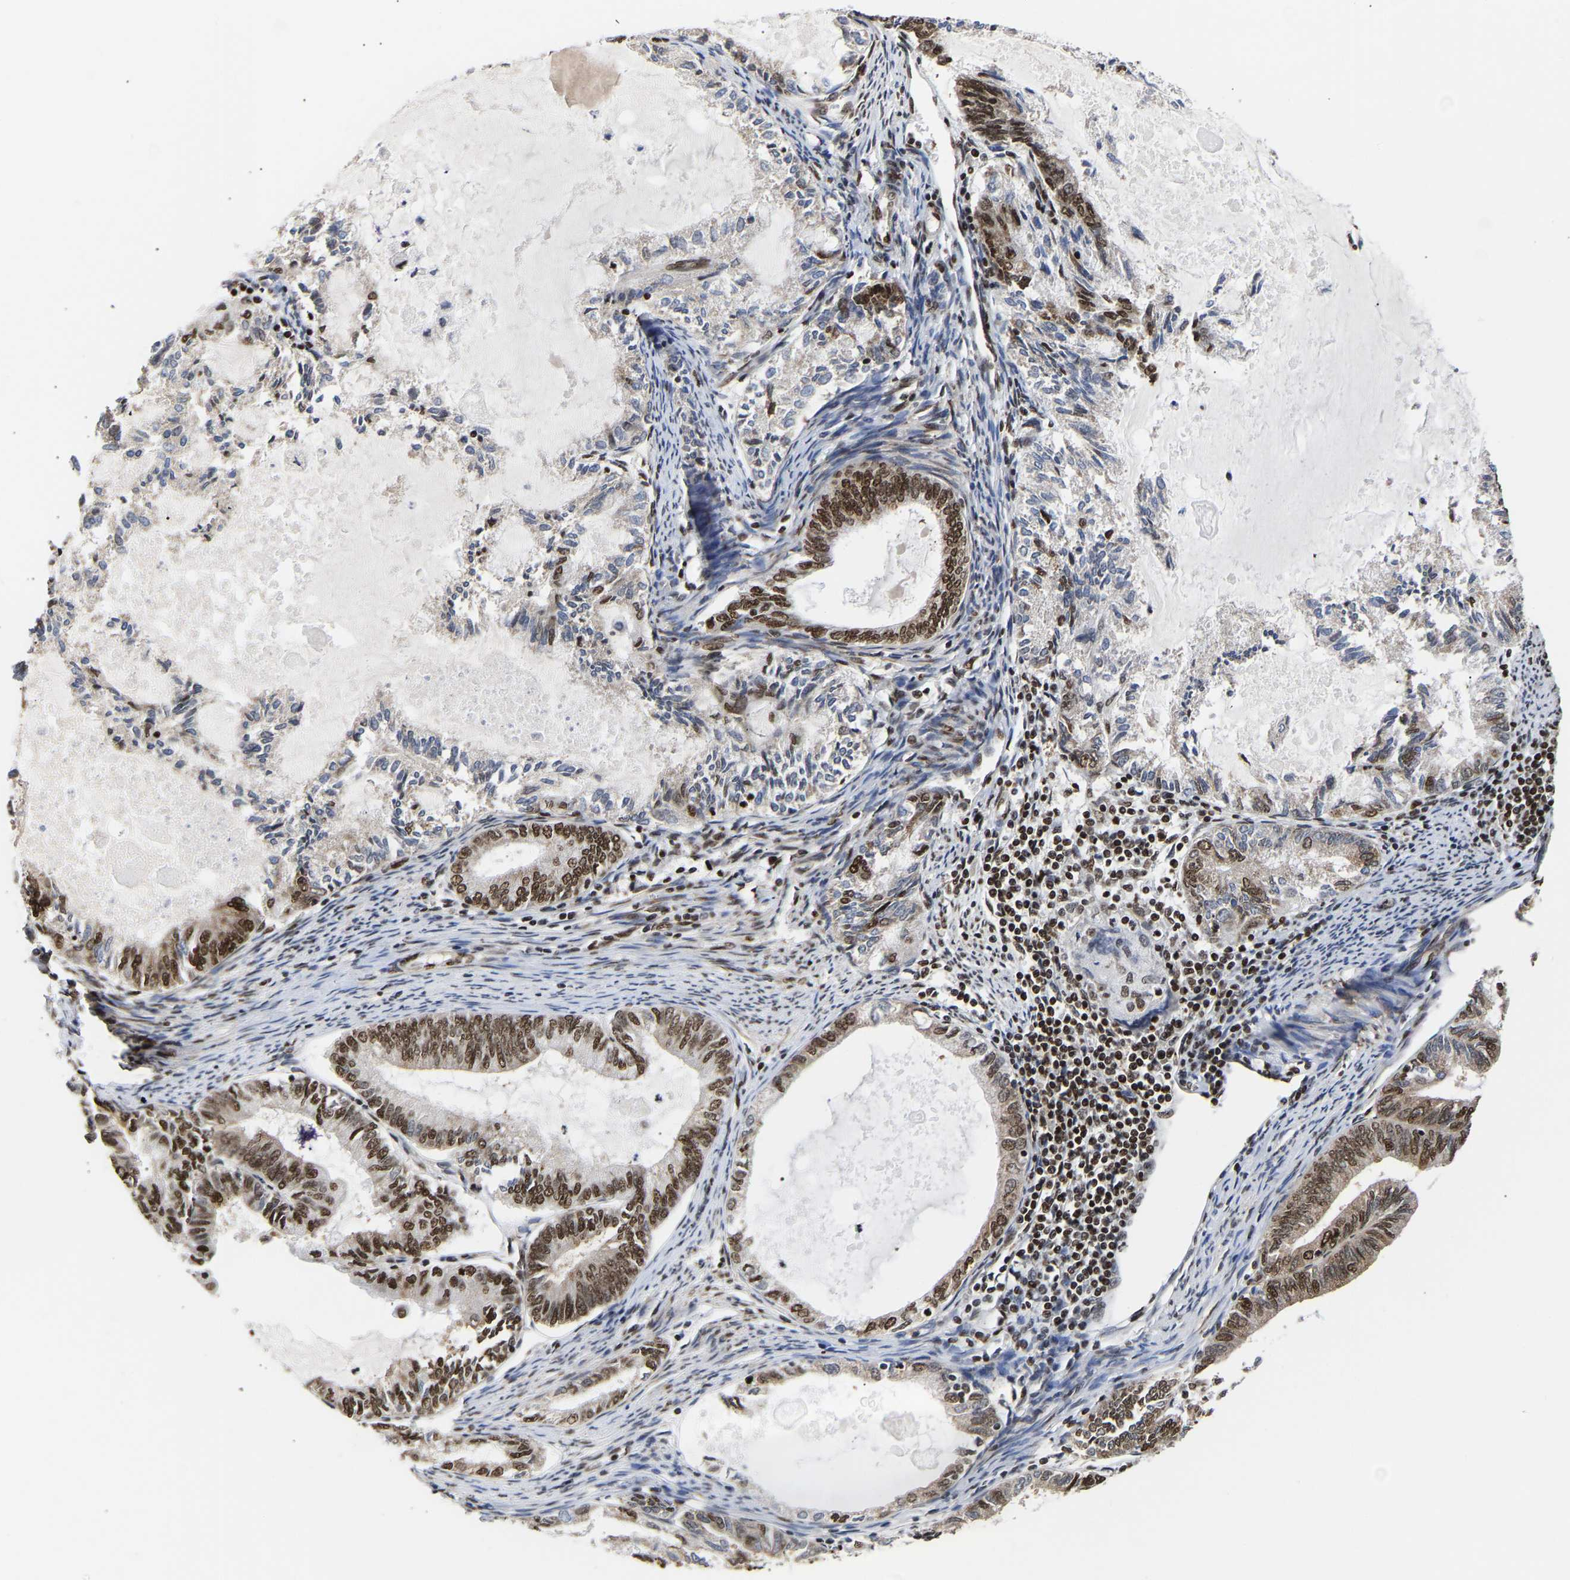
{"staining": {"intensity": "strong", "quantity": "25%-75%", "location": "nuclear"}, "tissue": "endometrial cancer", "cell_type": "Tumor cells", "image_type": "cancer", "snomed": [{"axis": "morphology", "description": "Adenocarcinoma, NOS"}, {"axis": "topography", "description": "Endometrium"}], "caption": "DAB immunohistochemical staining of human adenocarcinoma (endometrial) exhibits strong nuclear protein staining in approximately 25%-75% of tumor cells. The protein is stained brown, and the nuclei are stained in blue (DAB (3,3'-diaminobenzidine) IHC with brightfield microscopy, high magnification).", "gene": "PSIP1", "patient": {"sex": "female", "age": 86}}